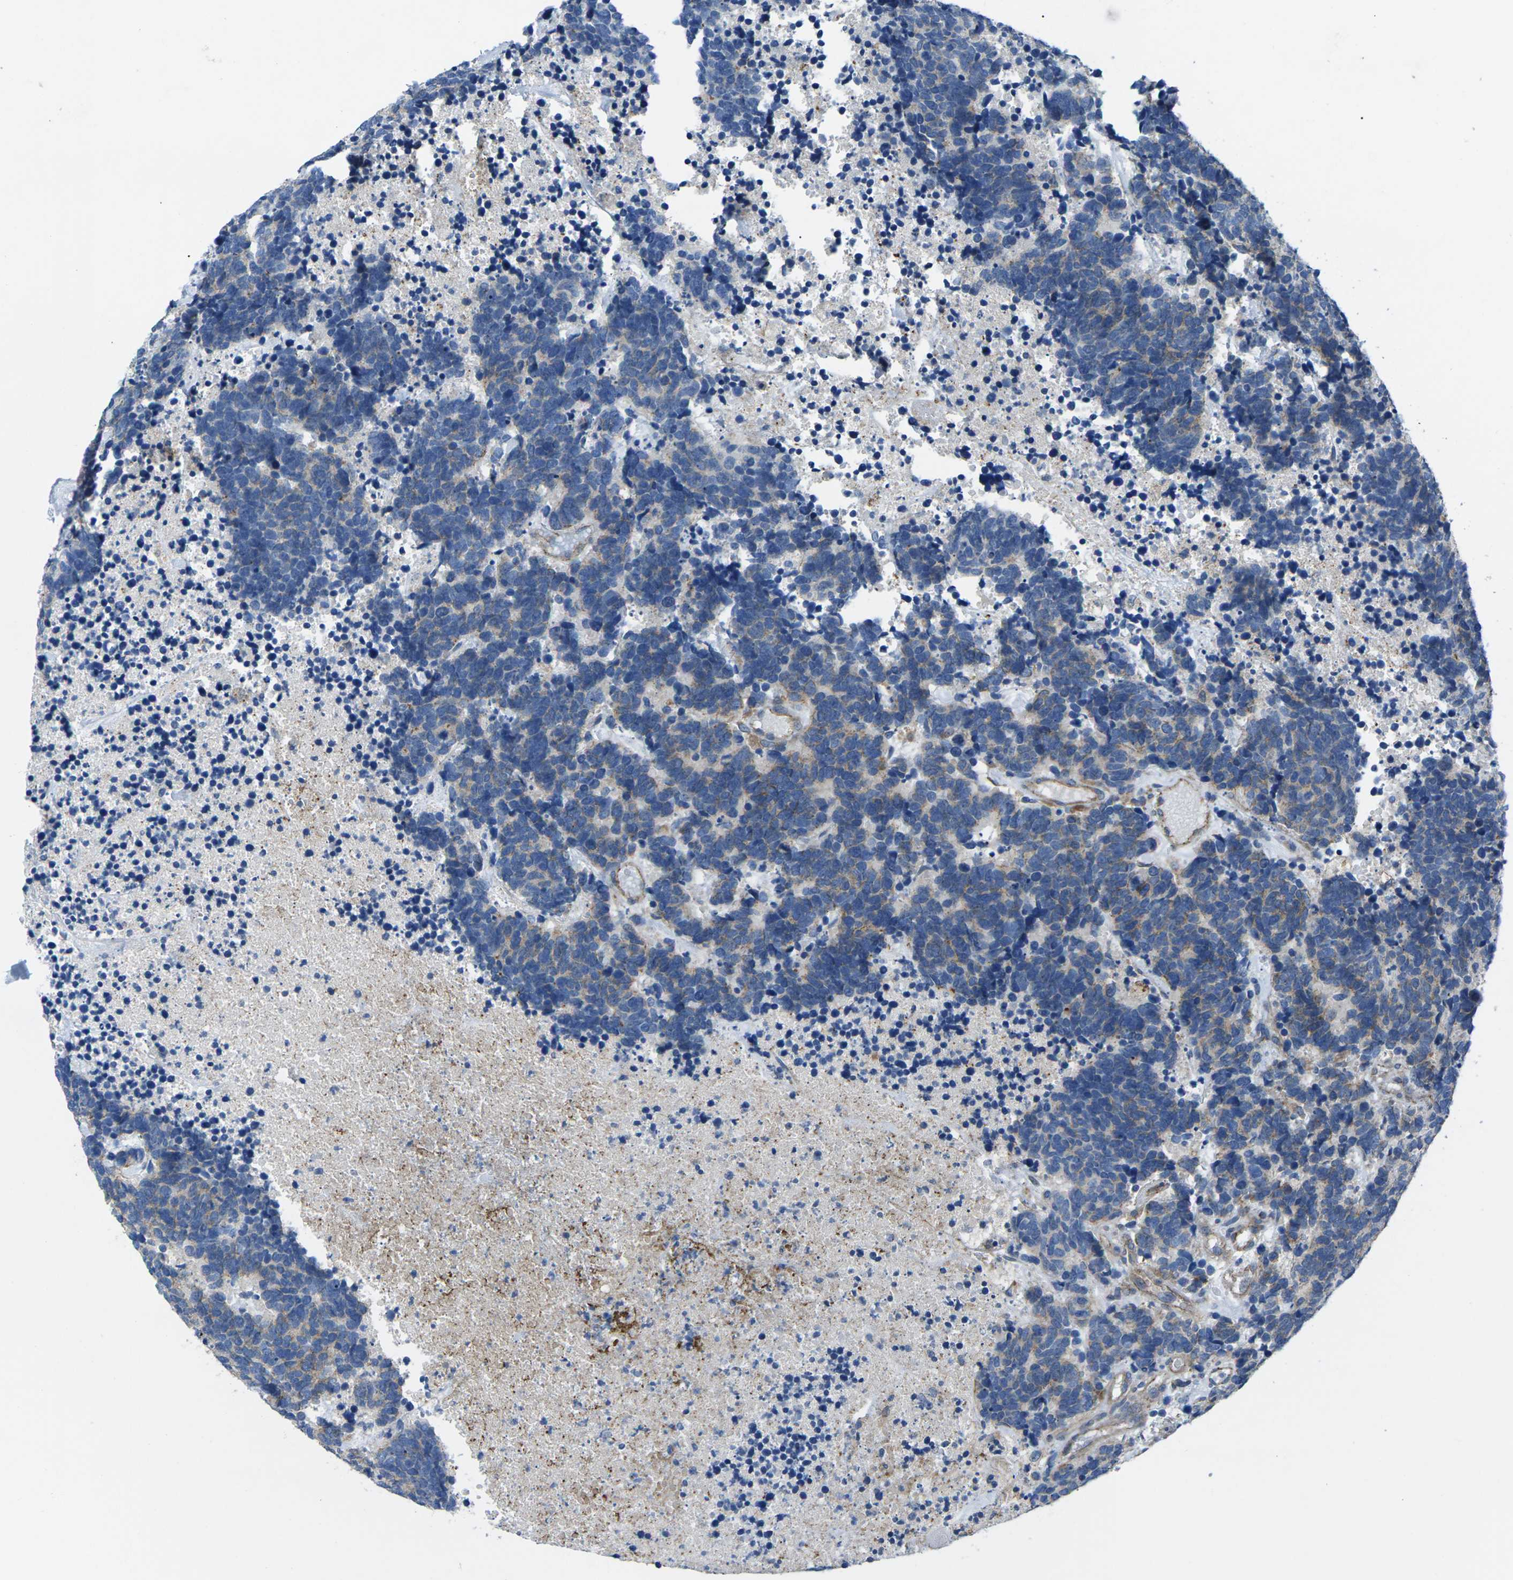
{"staining": {"intensity": "negative", "quantity": "none", "location": "none"}, "tissue": "carcinoid", "cell_type": "Tumor cells", "image_type": "cancer", "snomed": [{"axis": "morphology", "description": "Carcinoma, NOS"}, {"axis": "morphology", "description": "Carcinoid, malignant, NOS"}, {"axis": "topography", "description": "Urinary bladder"}], "caption": "Carcinoma was stained to show a protein in brown. There is no significant positivity in tumor cells.", "gene": "CTNND1", "patient": {"sex": "male", "age": 57}}